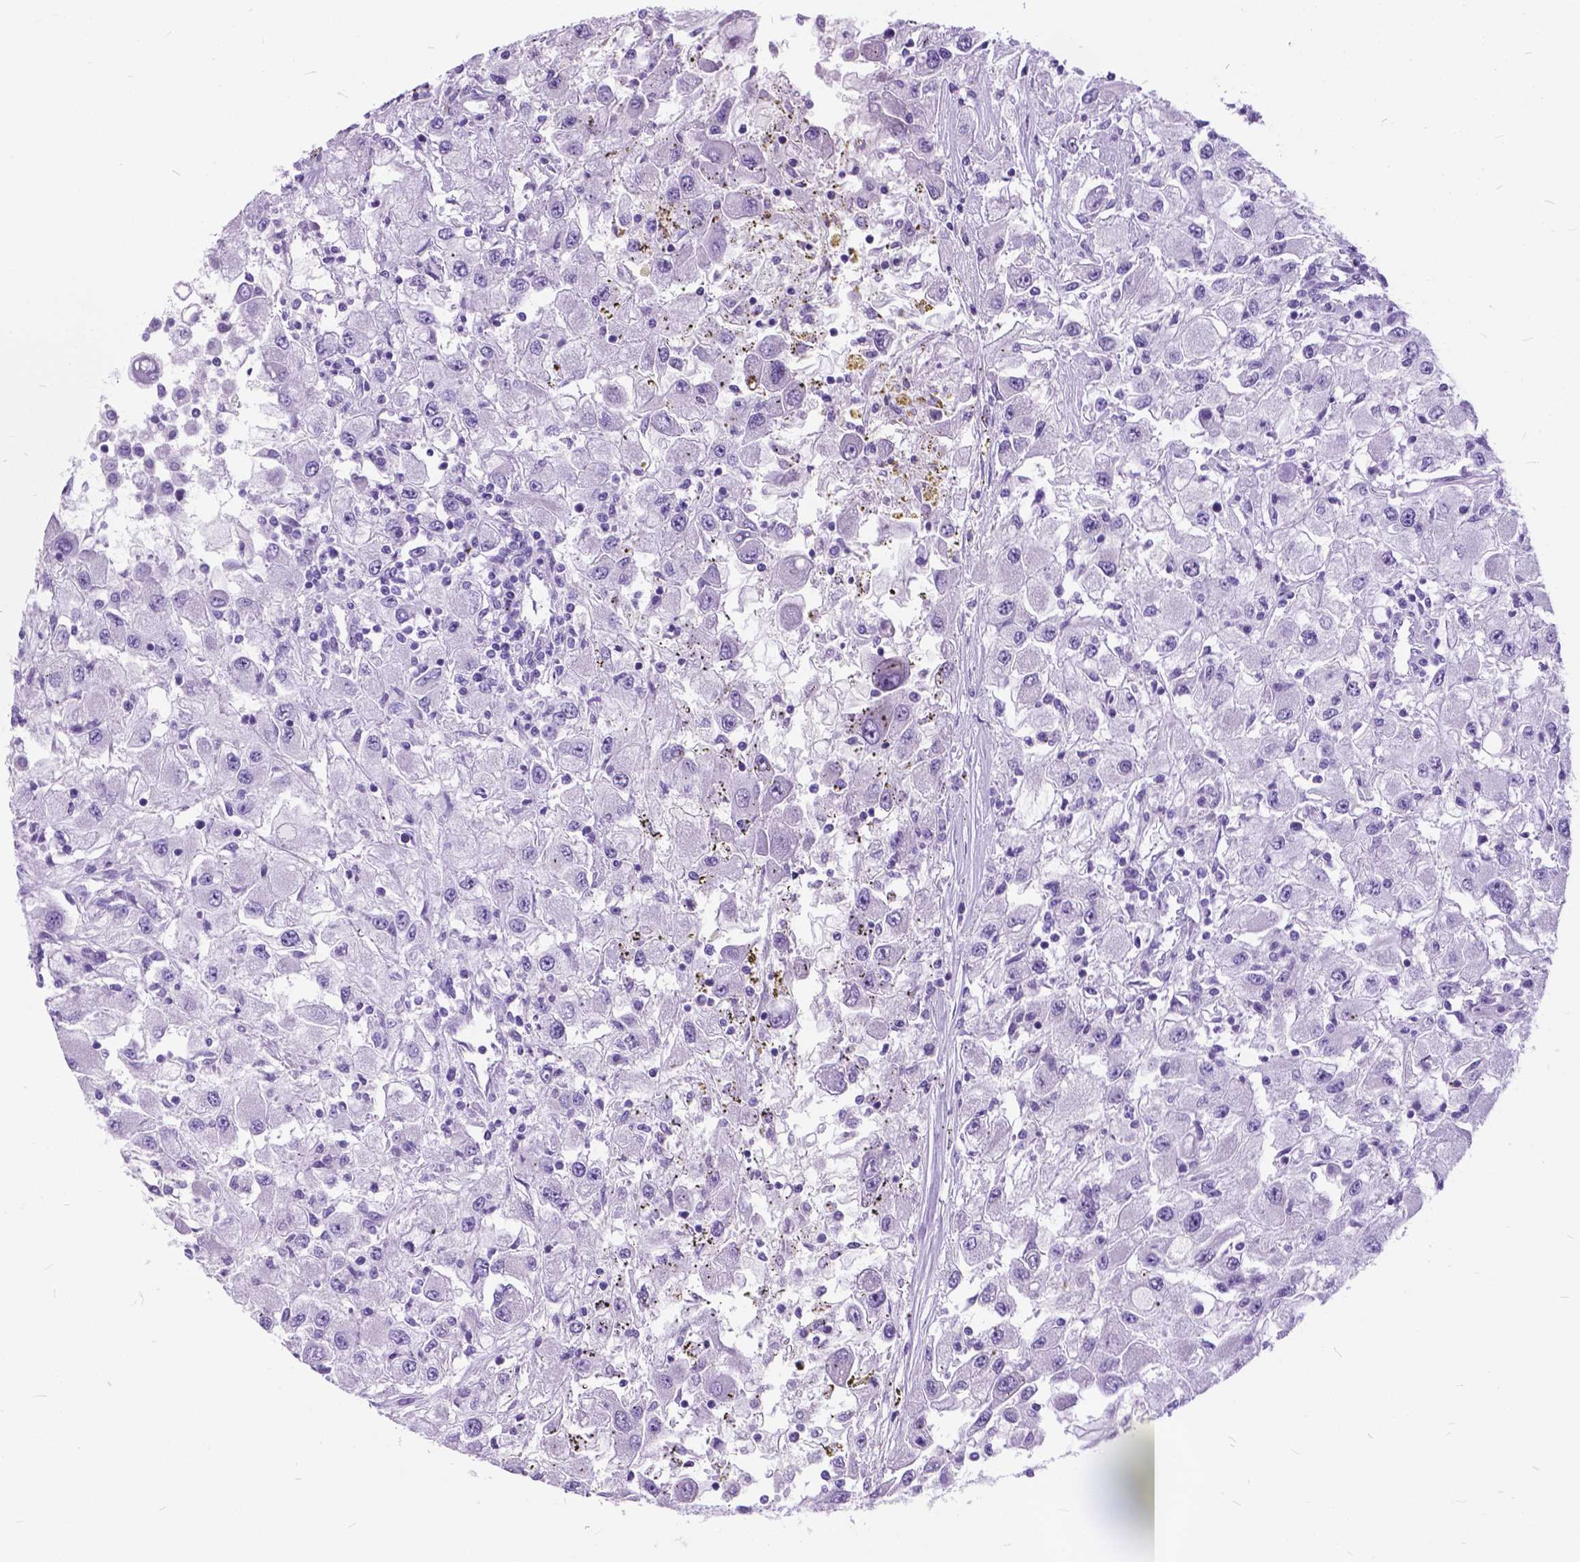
{"staining": {"intensity": "negative", "quantity": "none", "location": "none"}, "tissue": "renal cancer", "cell_type": "Tumor cells", "image_type": "cancer", "snomed": [{"axis": "morphology", "description": "Adenocarcinoma, NOS"}, {"axis": "topography", "description": "Kidney"}], "caption": "This is an immunohistochemistry (IHC) image of human renal adenocarcinoma. There is no staining in tumor cells.", "gene": "BSND", "patient": {"sex": "female", "age": 67}}